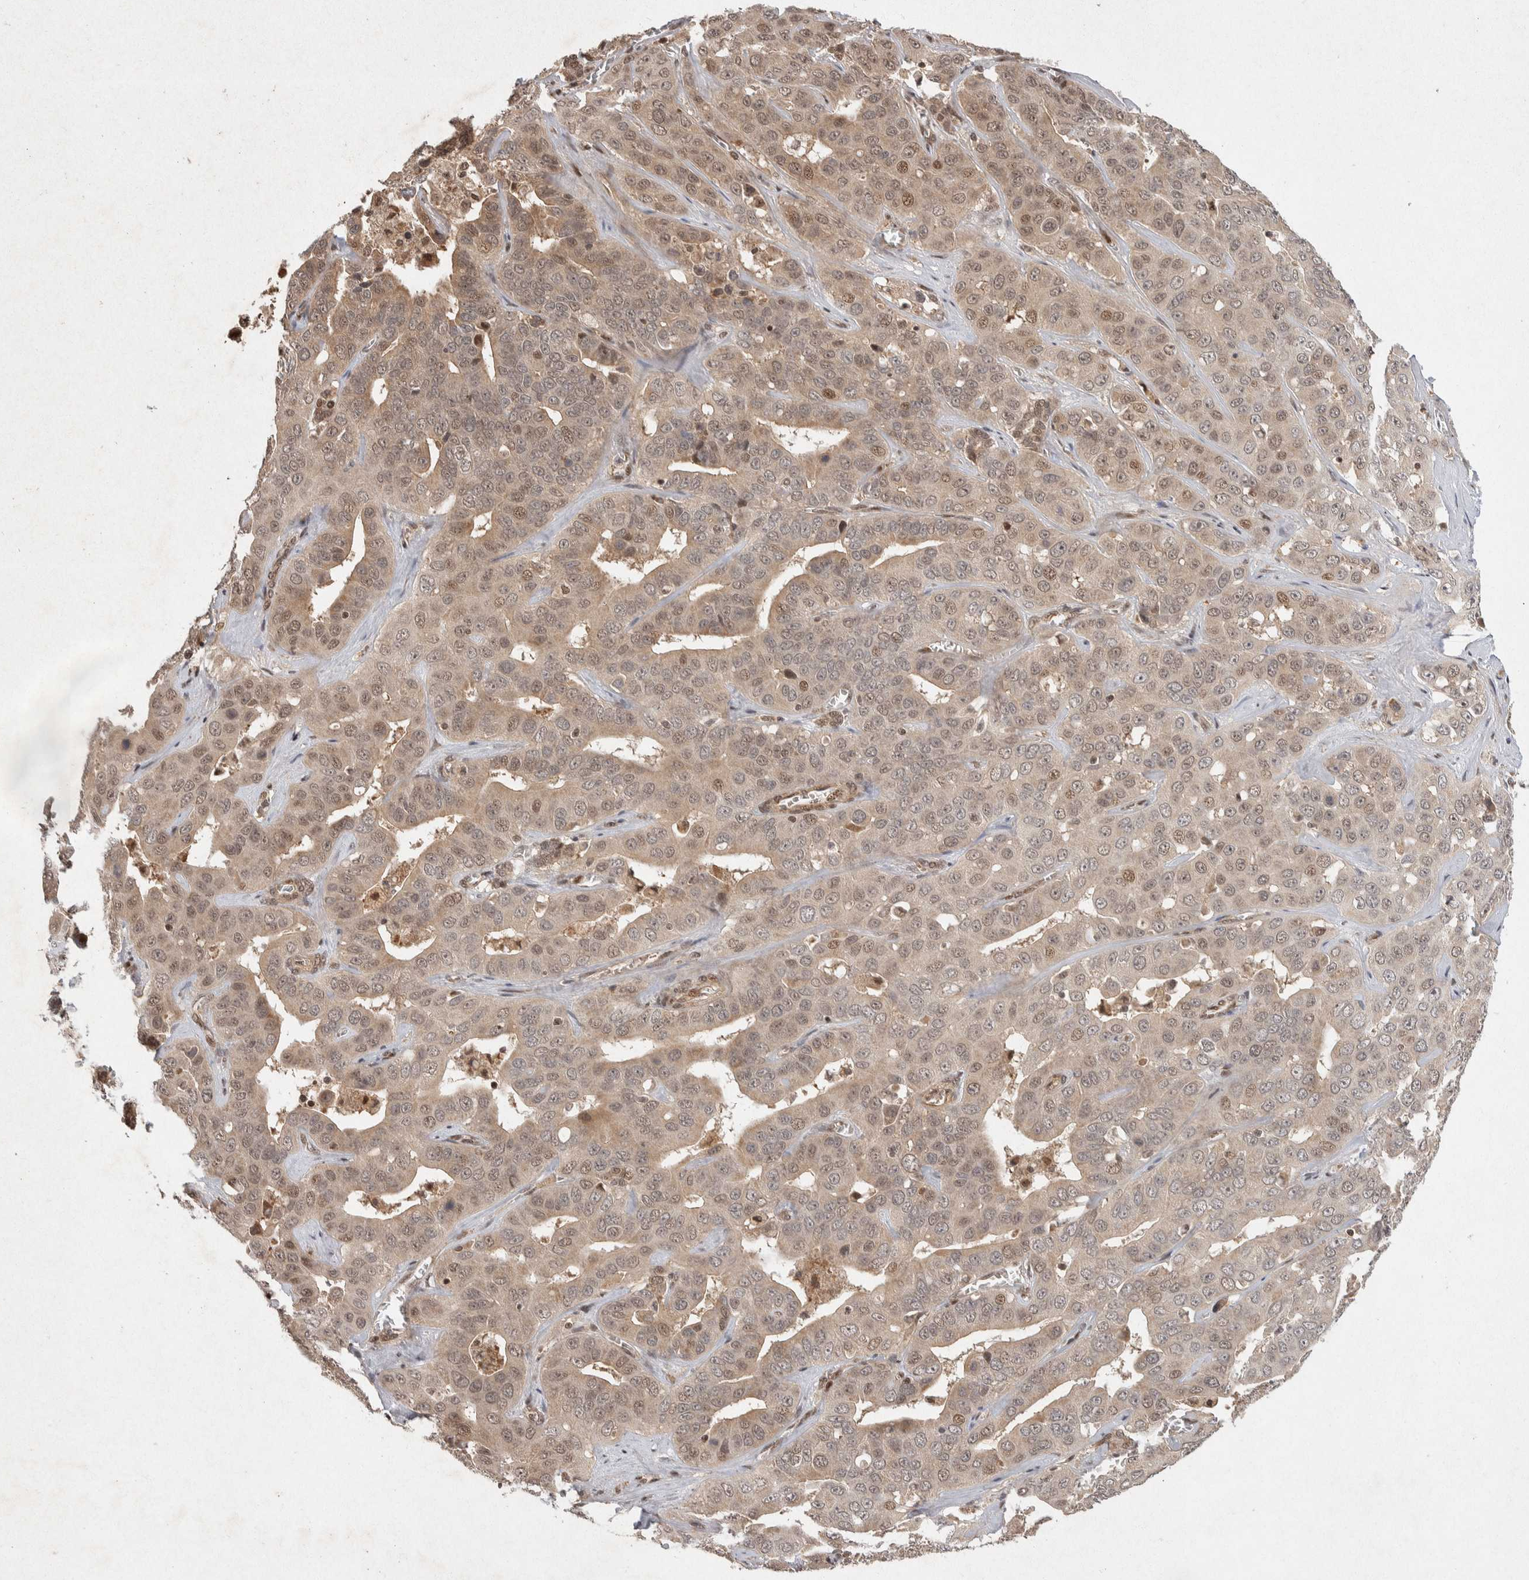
{"staining": {"intensity": "moderate", "quantity": ">75%", "location": "cytoplasmic/membranous,nuclear"}, "tissue": "liver cancer", "cell_type": "Tumor cells", "image_type": "cancer", "snomed": [{"axis": "morphology", "description": "Cholangiocarcinoma"}, {"axis": "topography", "description": "Liver"}], "caption": "Liver cancer stained with DAB (3,3'-diaminobenzidine) IHC exhibits medium levels of moderate cytoplasmic/membranous and nuclear staining in about >75% of tumor cells. Nuclei are stained in blue.", "gene": "TOR1B", "patient": {"sex": "female", "age": 52}}